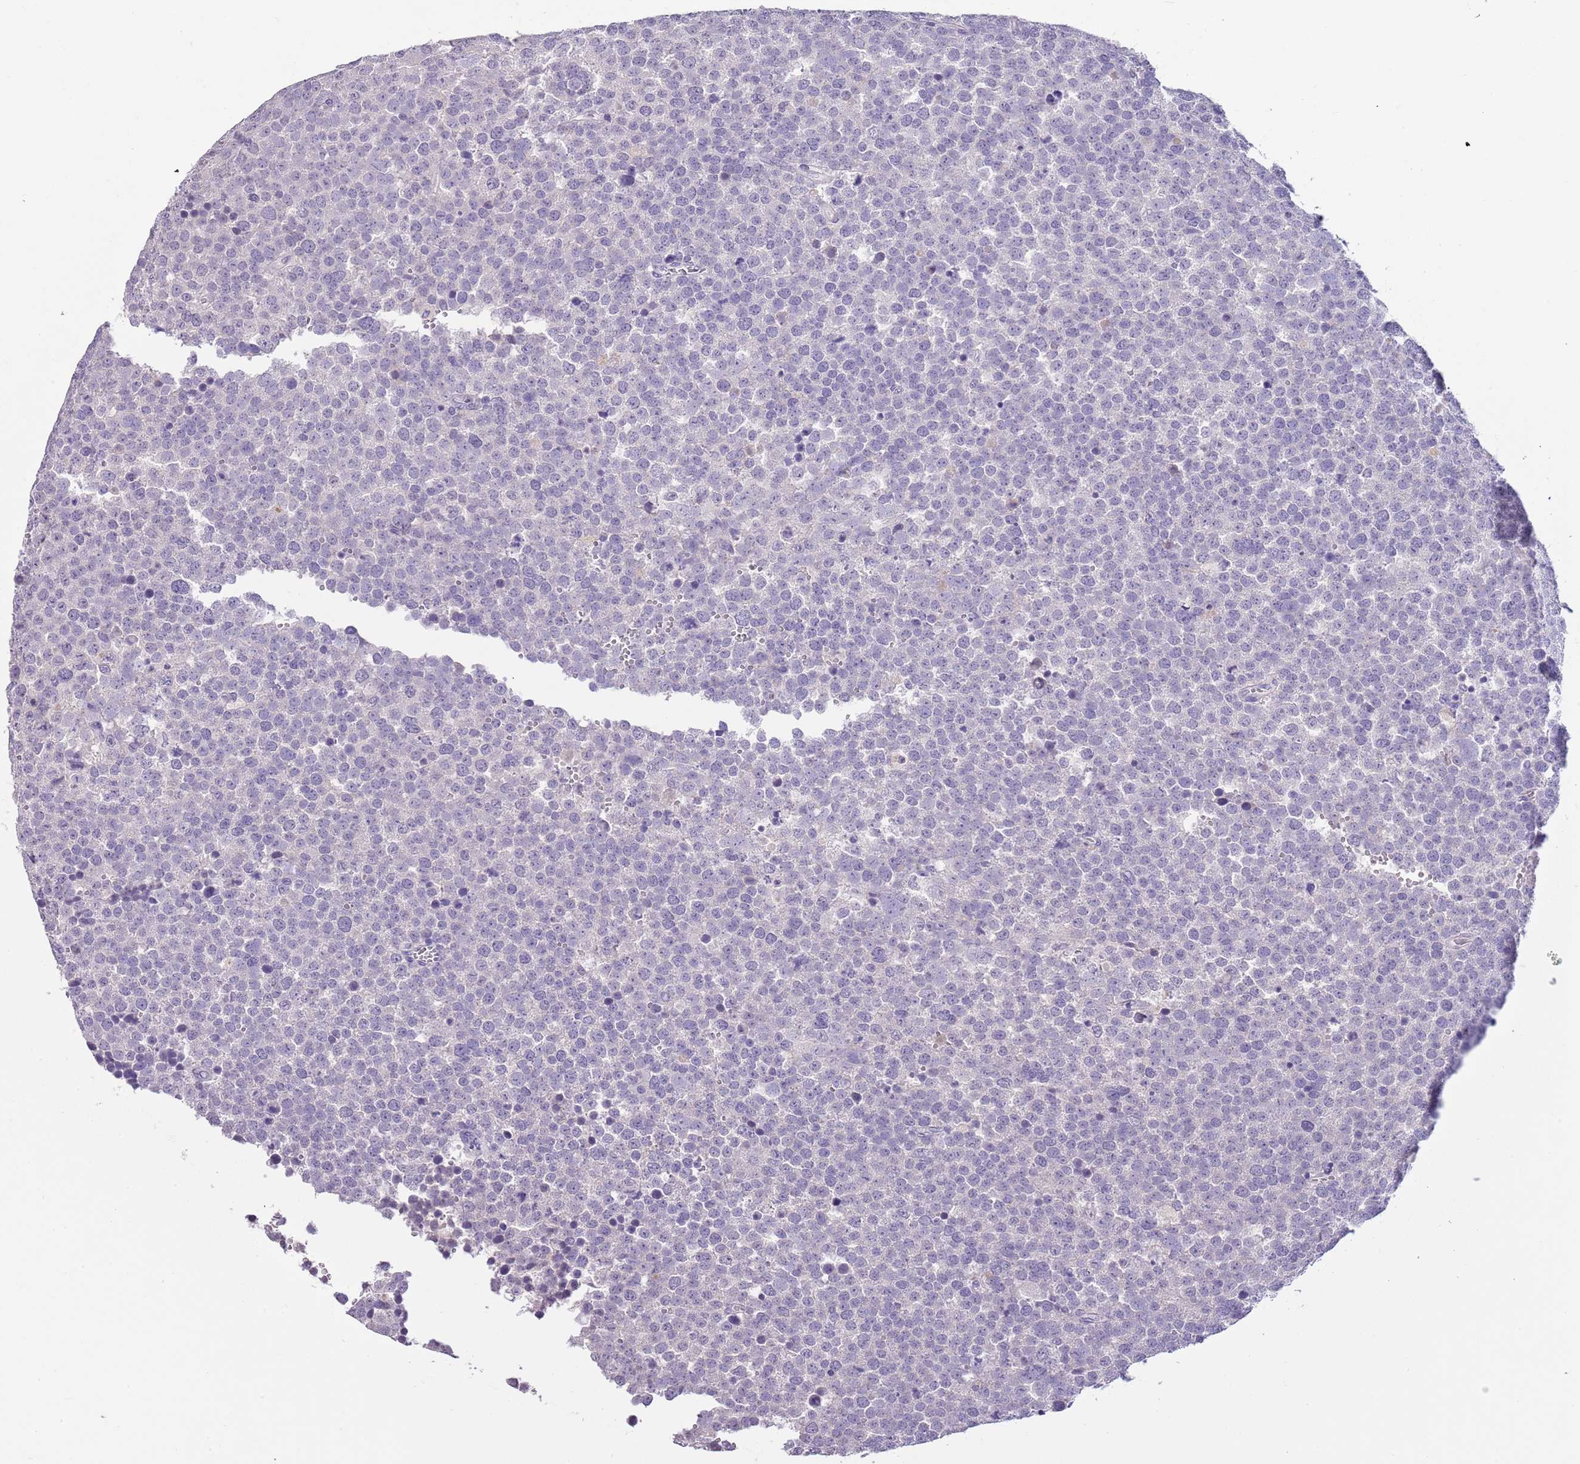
{"staining": {"intensity": "negative", "quantity": "none", "location": "none"}, "tissue": "testis cancer", "cell_type": "Tumor cells", "image_type": "cancer", "snomed": [{"axis": "morphology", "description": "Seminoma, NOS"}, {"axis": "topography", "description": "Testis"}], "caption": "The micrograph shows no staining of tumor cells in testis seminoma.", "gene": "SLC35E3", "patient": {"sex": "male", "age": 71}}